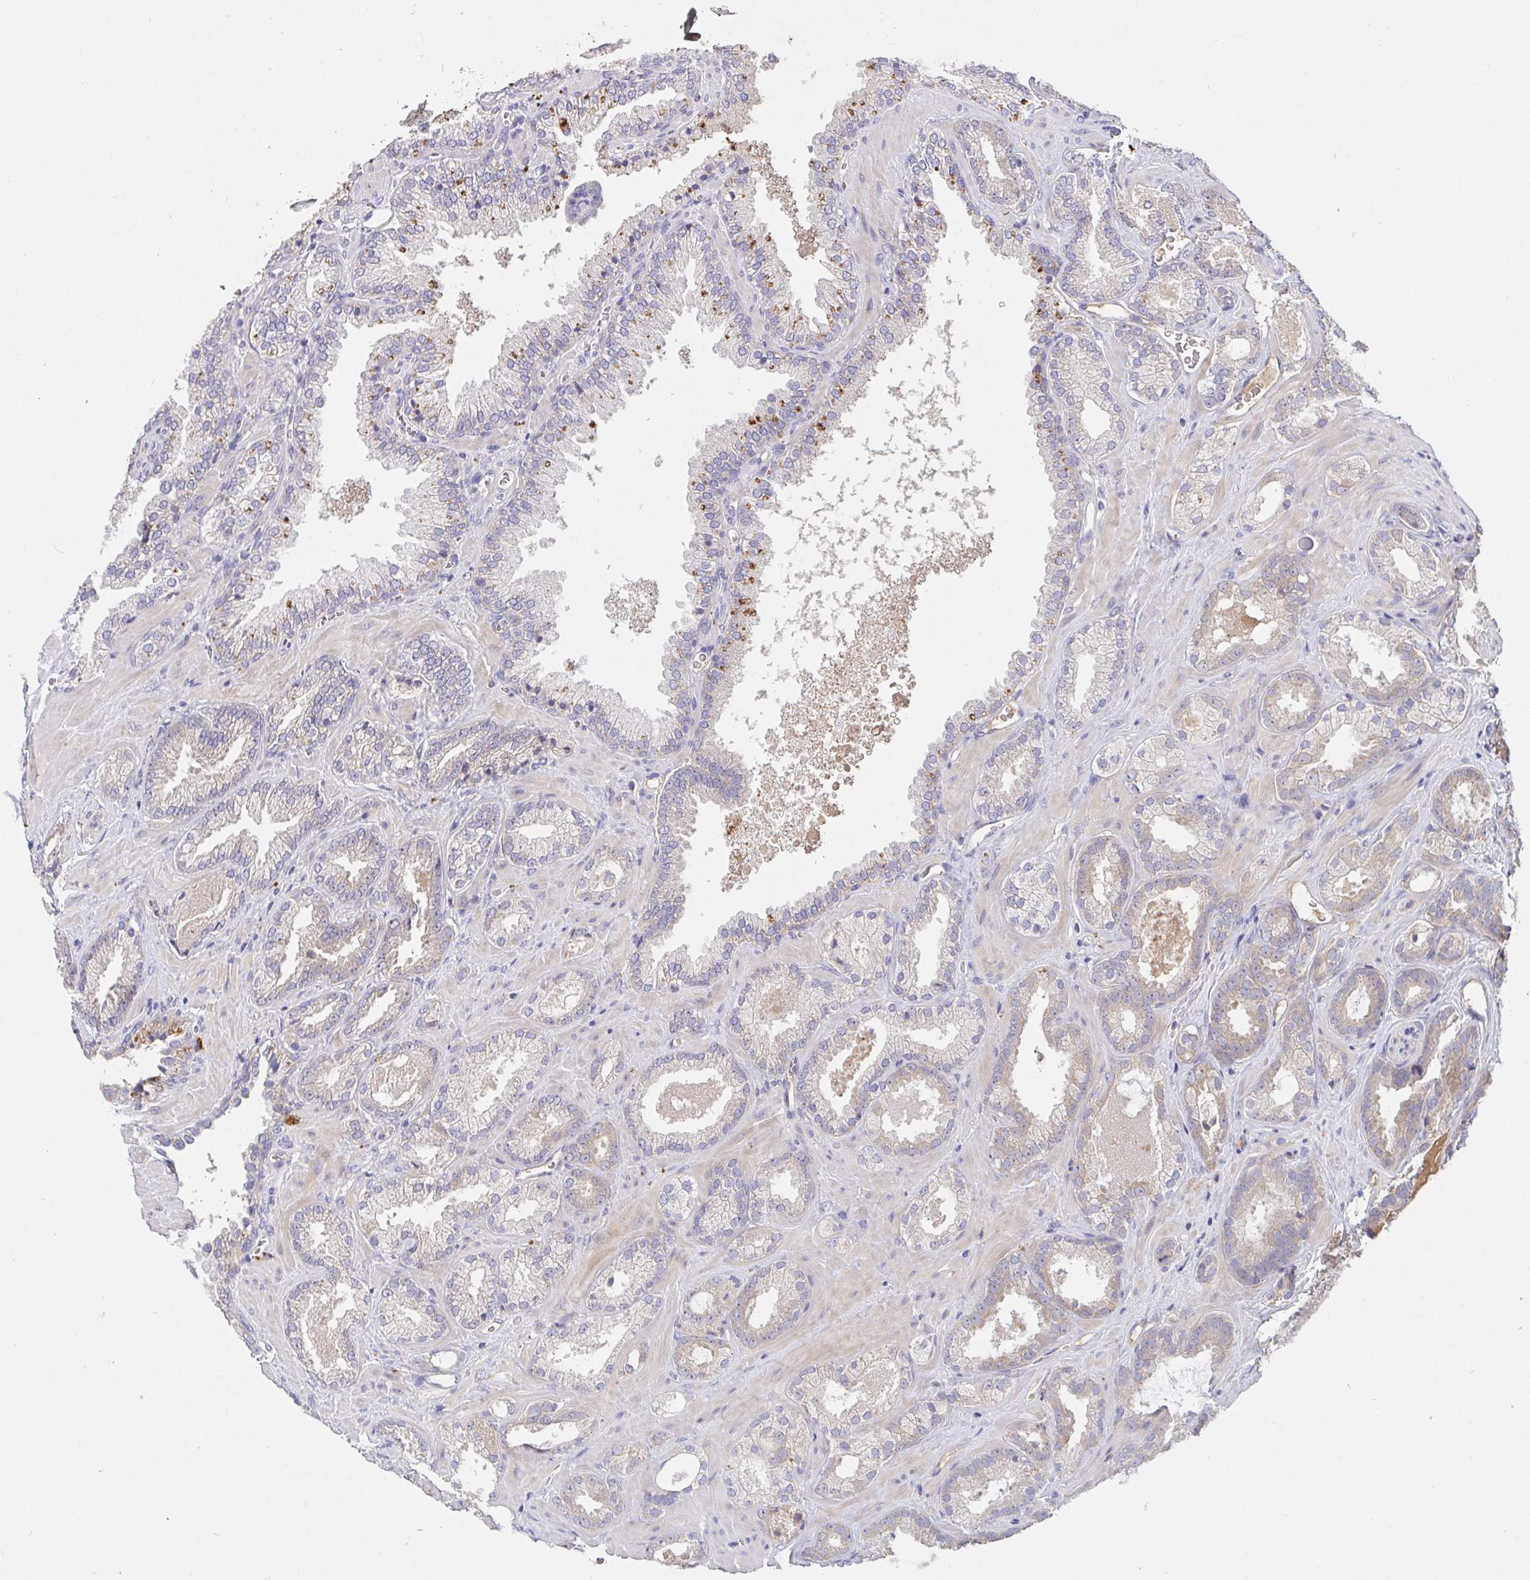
{"staining": {"intensity": "weak", "quantity": "<25%", "location": "cytoplasmic/membranous"}, "tissue": "prostate cancer", "cell_type": "Tumor cells", "image_type": "cancer", "snomed": [{"axis": "morphology", "description": "Adenocarcinoma, Low grade"}, {"axis": "topography", "description": "Prostate"}], "caption": "This is a histopathology image of immunohistochemistry staining of prostate cancer, which shows no positivity in tumor cells.", "gene": "ZNF581", "patient": {"sex": "male", "age": 62}}